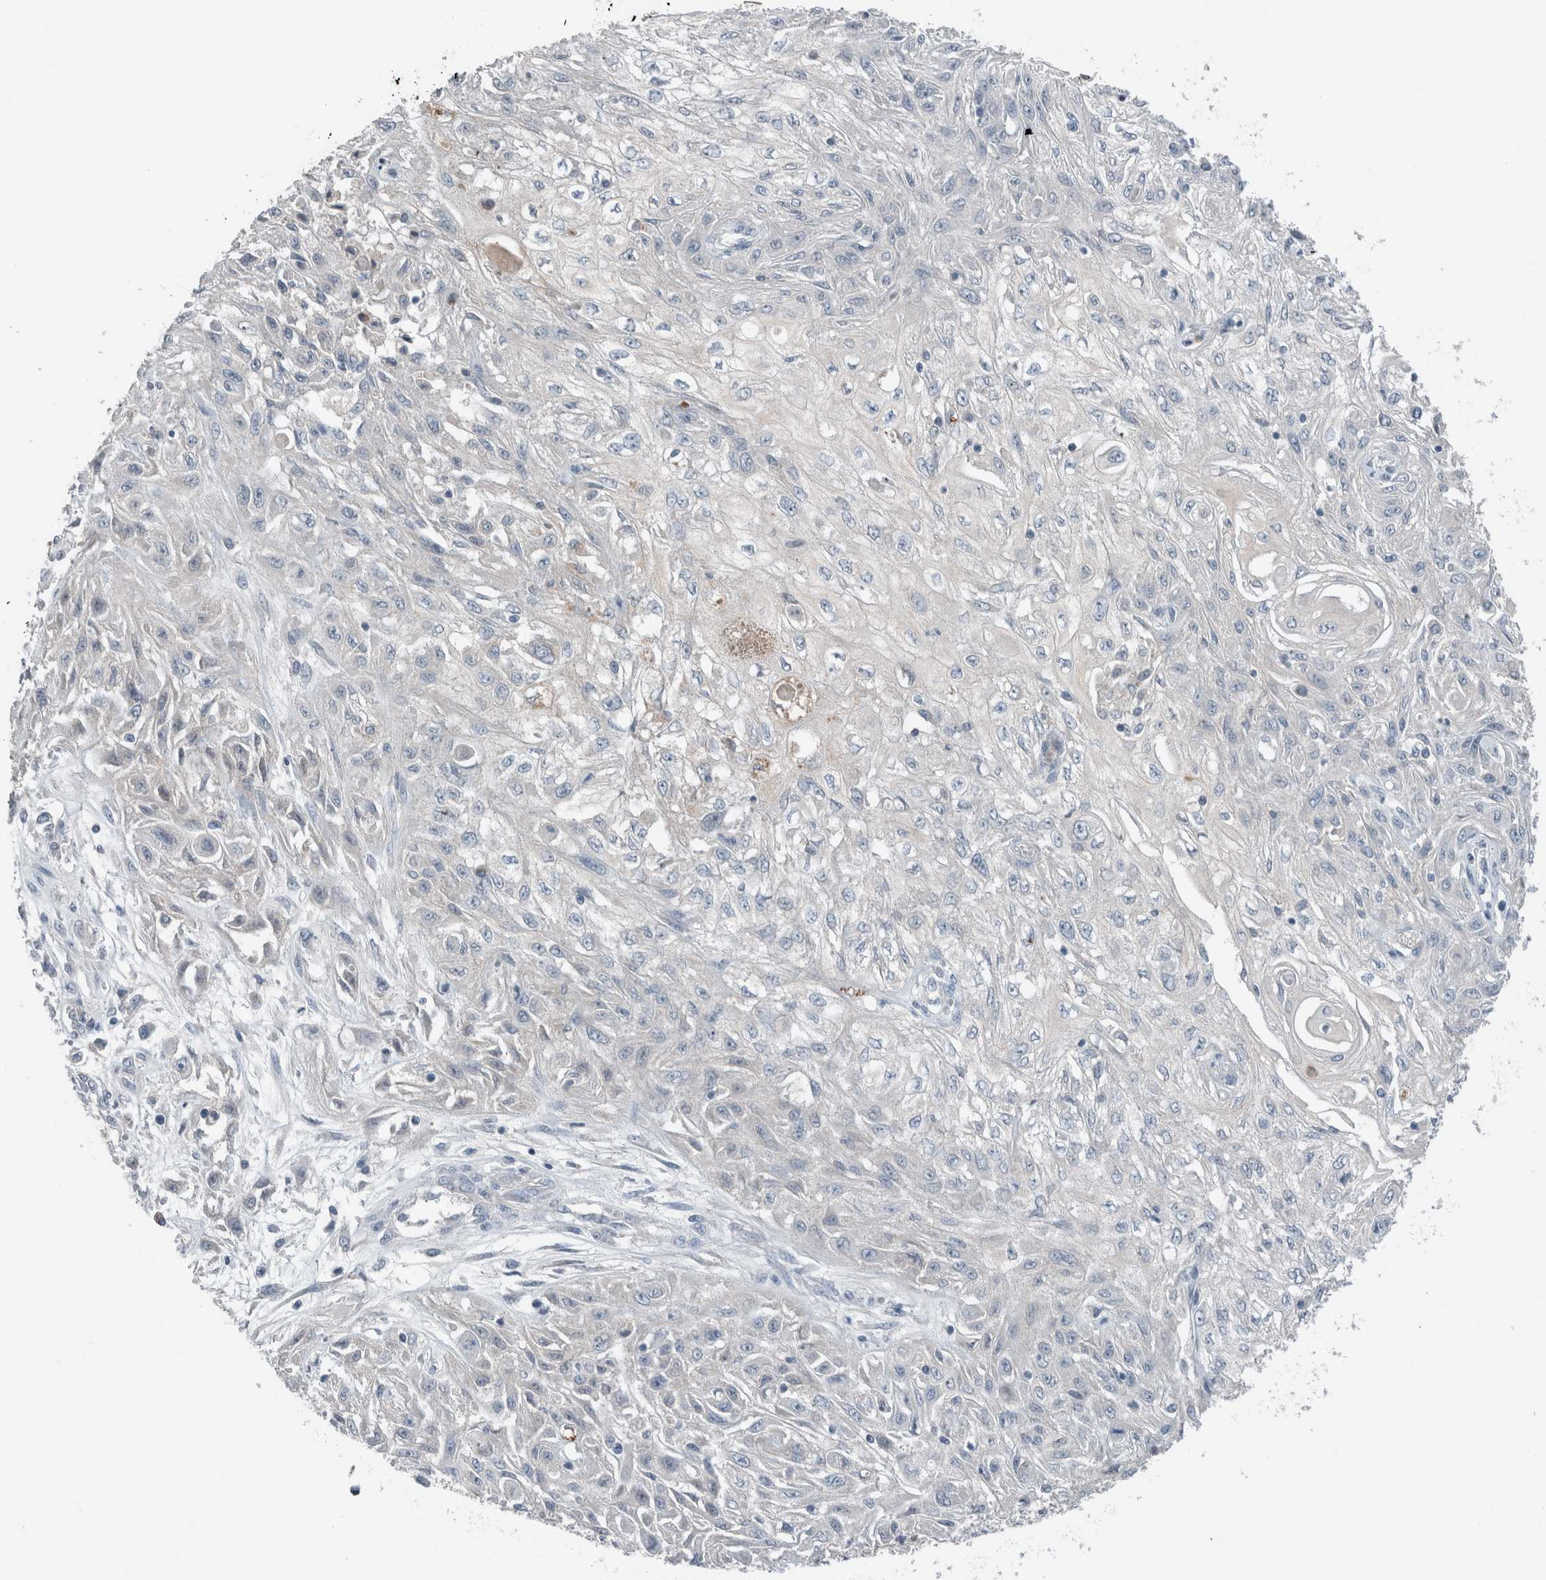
{"staining": {"intensity": "negative", "quantity": "none", "location": "none"}, "tissue": "skin cancer", "cell_type": "Tumor cells", "image_type": "cancer", "snomed": [{"axis": "morphology", "description": "Squamous cell carcinoma, NOS"}, {"axis": "morphology", "description": "Squamous cell carcinoma, metastatic, NOS"}, {"axis": "topography", "description": "Skin"}, {"axis": "topography", "description": "Lymph node"}], "caption": "Tumor cells show no significant positivity in skin squamous cell carcinoma.", "gene": "UGCG", "patient": {"sex": "male", "age": 75}}